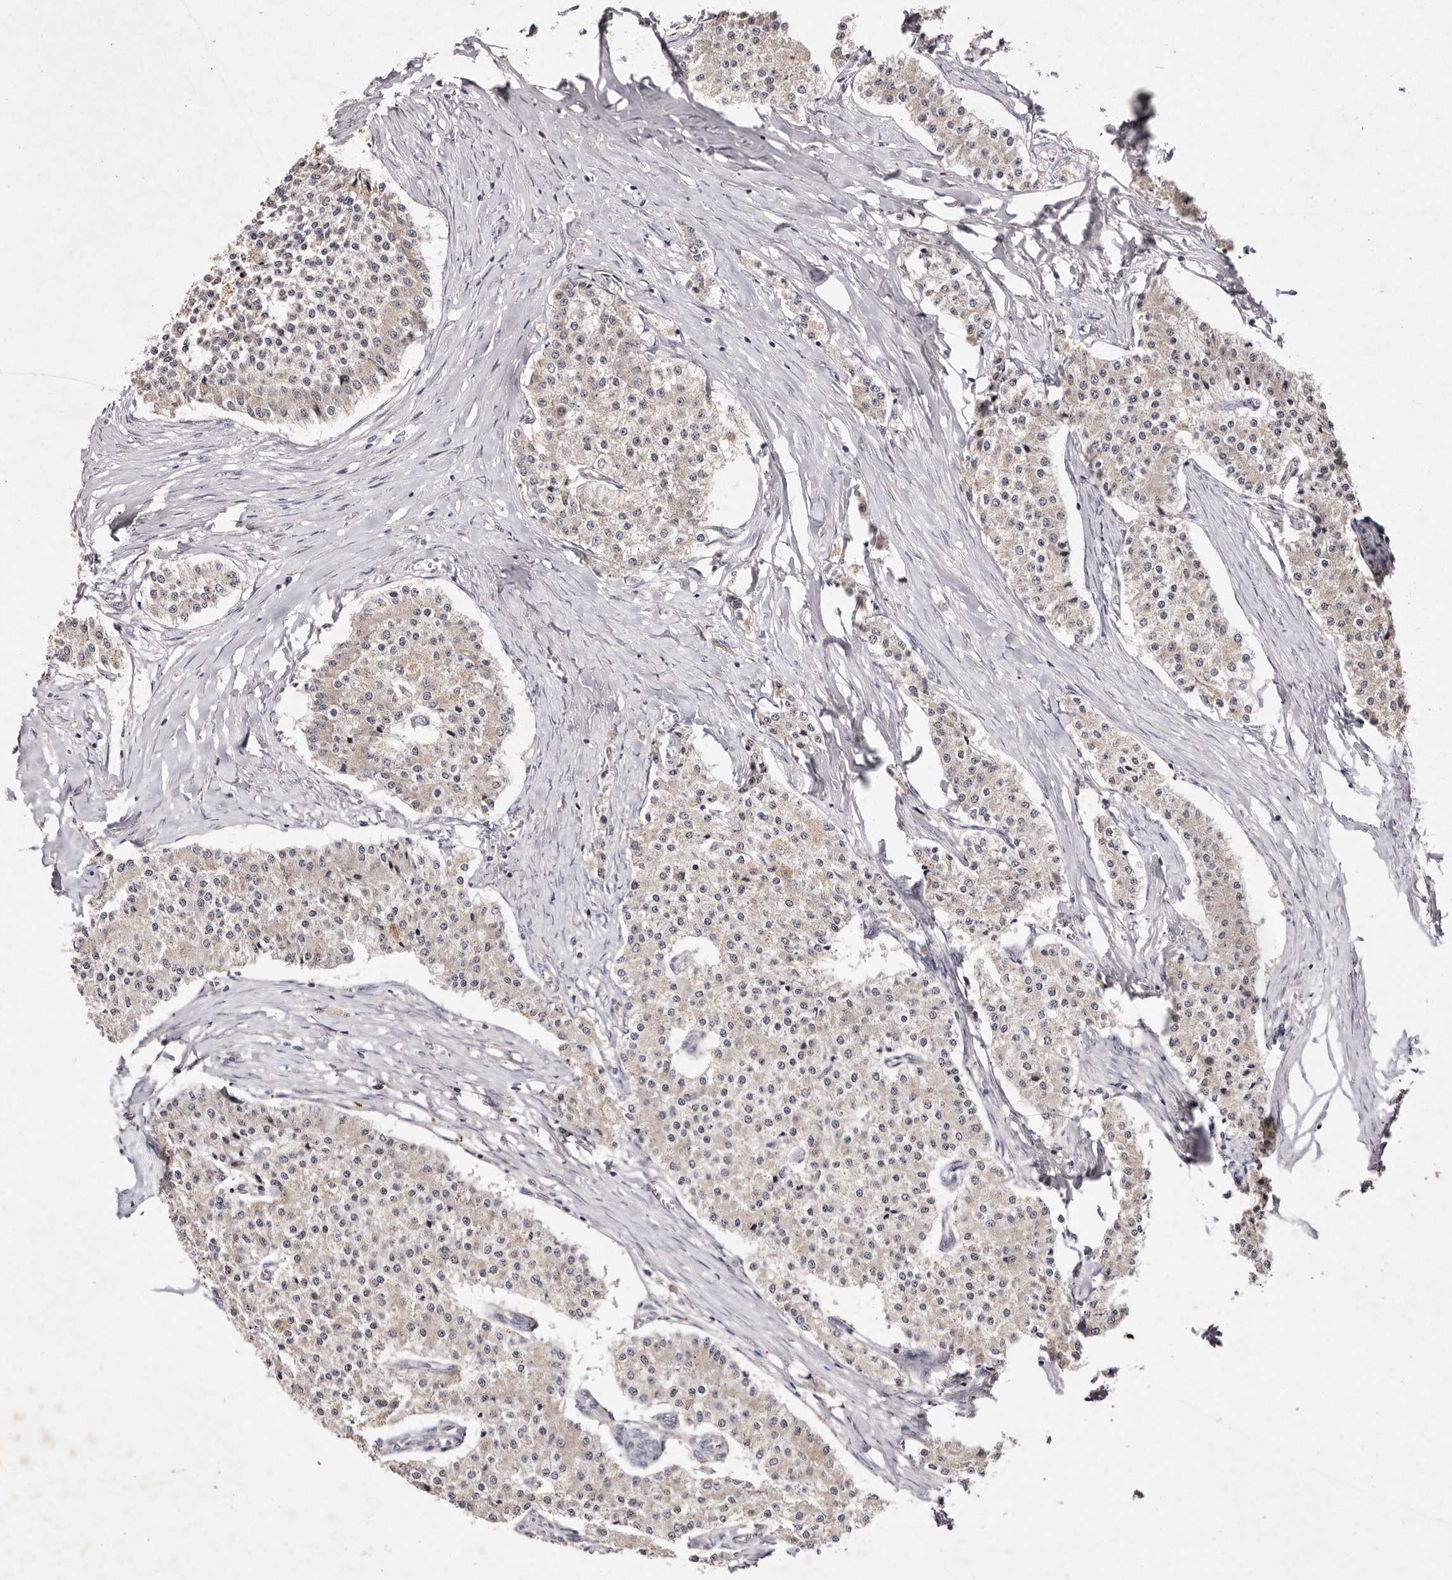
{"staining": {"intensity": "weak", "quantity": "<25%", "location": "cytoplasmic/membranous"}, "tissue": "carcinoid", "cell_type": "Tumor cells", "image_type": "cancer", "snomed": [{"axis": "morphology", "description": "Carcinoid, malignant, NOS"}, {"axis": "topography", "description": "Colon"}], "caption": "Immunohistochemical staining of human carcinoid reveals no significant expression in tumor cells. Brightfield microscopy of immunohistochemistry stained with DAB (3,3'-diaminobenzidine) (brown) and hematoxylin (blue), captured at high magnification.", "gene": "TSC2", "patient": {"sex": "female", "age": 52}}